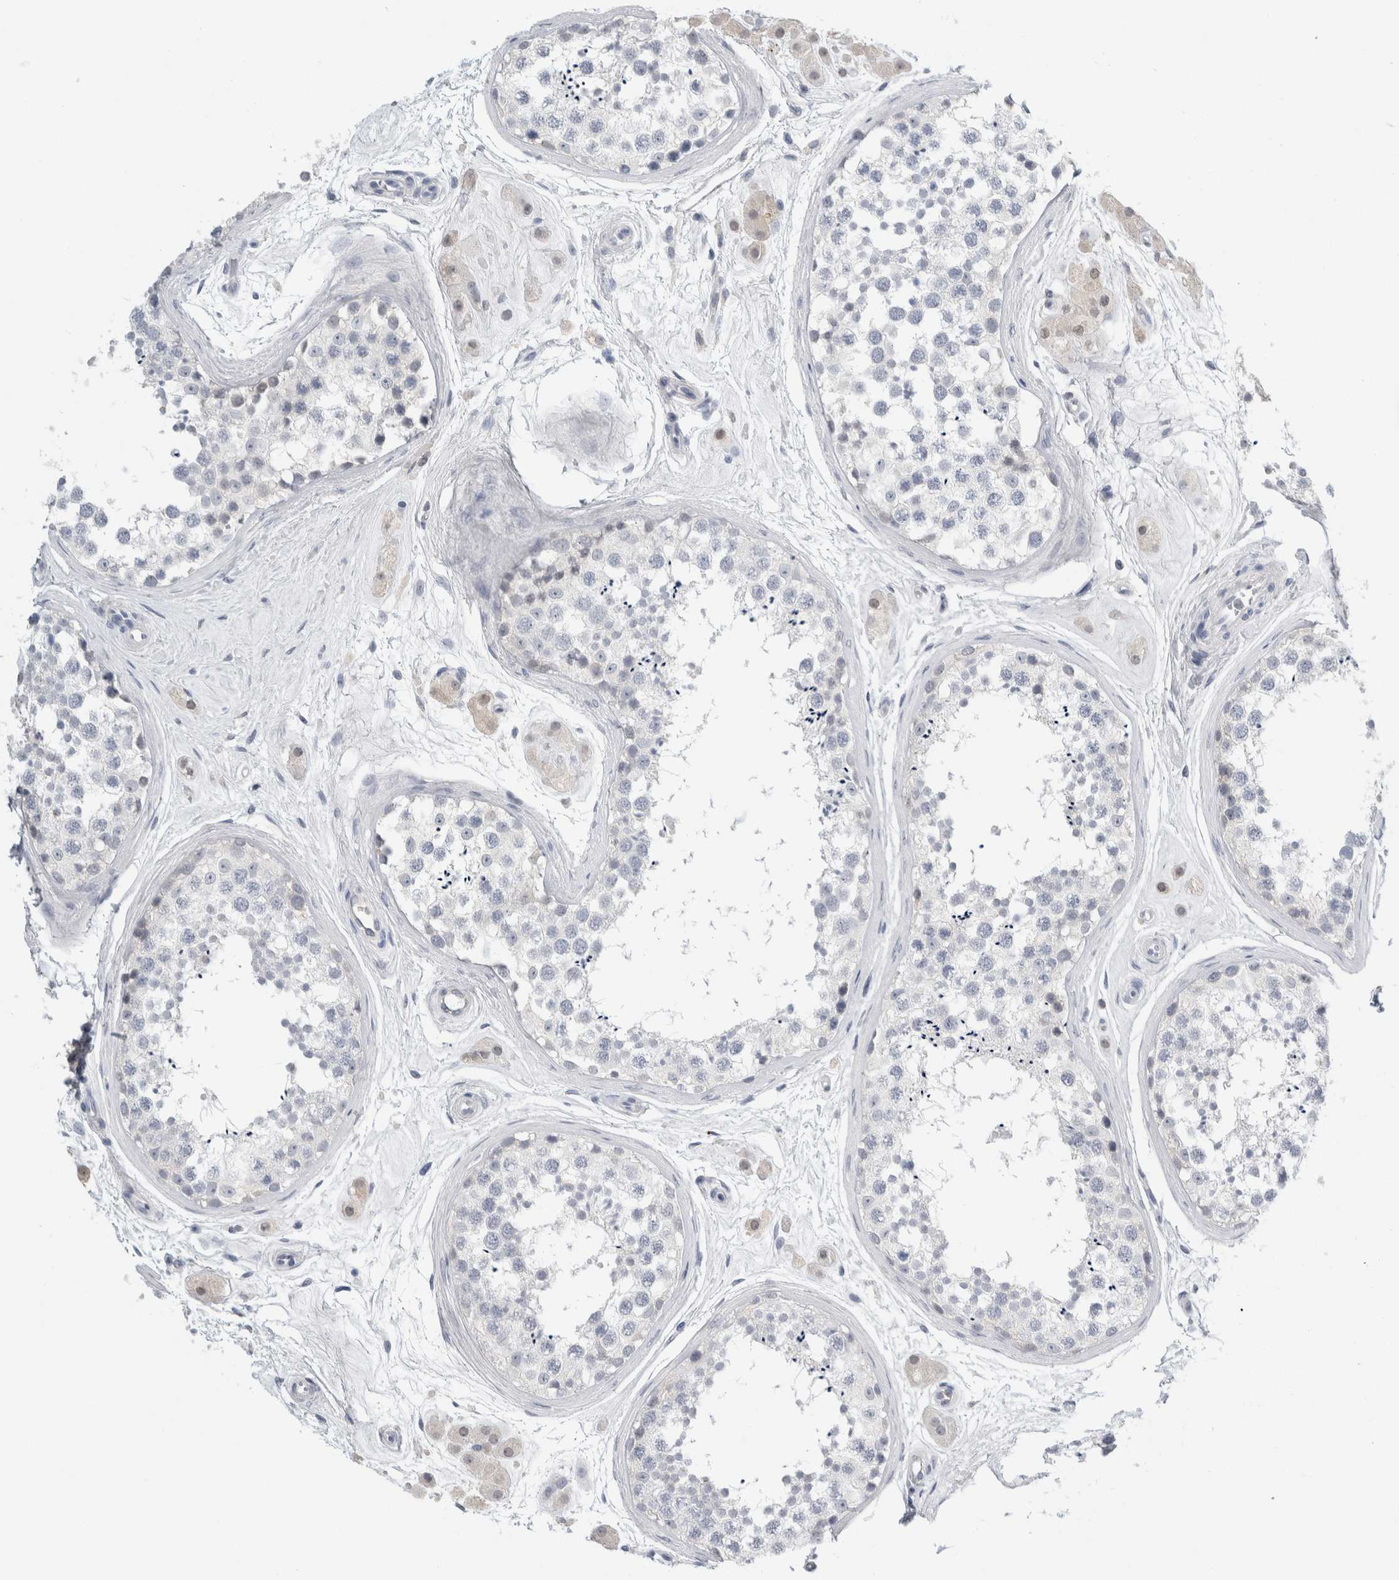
{"staining": {"intensity": "negative", "quantity": "none", "location": "none"}, "tissue": "testis", "cell_type": "Cells in seminiferous ducts", "image_type": "normal", "snomed": [{"axis": "morphology", "description": "Normal tissue, NOS"}, {"axis": "topography", "description": "Testis"}], "caption": "Immunohistochemistry (IHC) photomicrograph of benign testis stained for a protein (brown), which demonstrates no positivity in cells in seminiferous ducts.", "gene": "CASP6", "patient": {"sex": "male", "age": 56}}